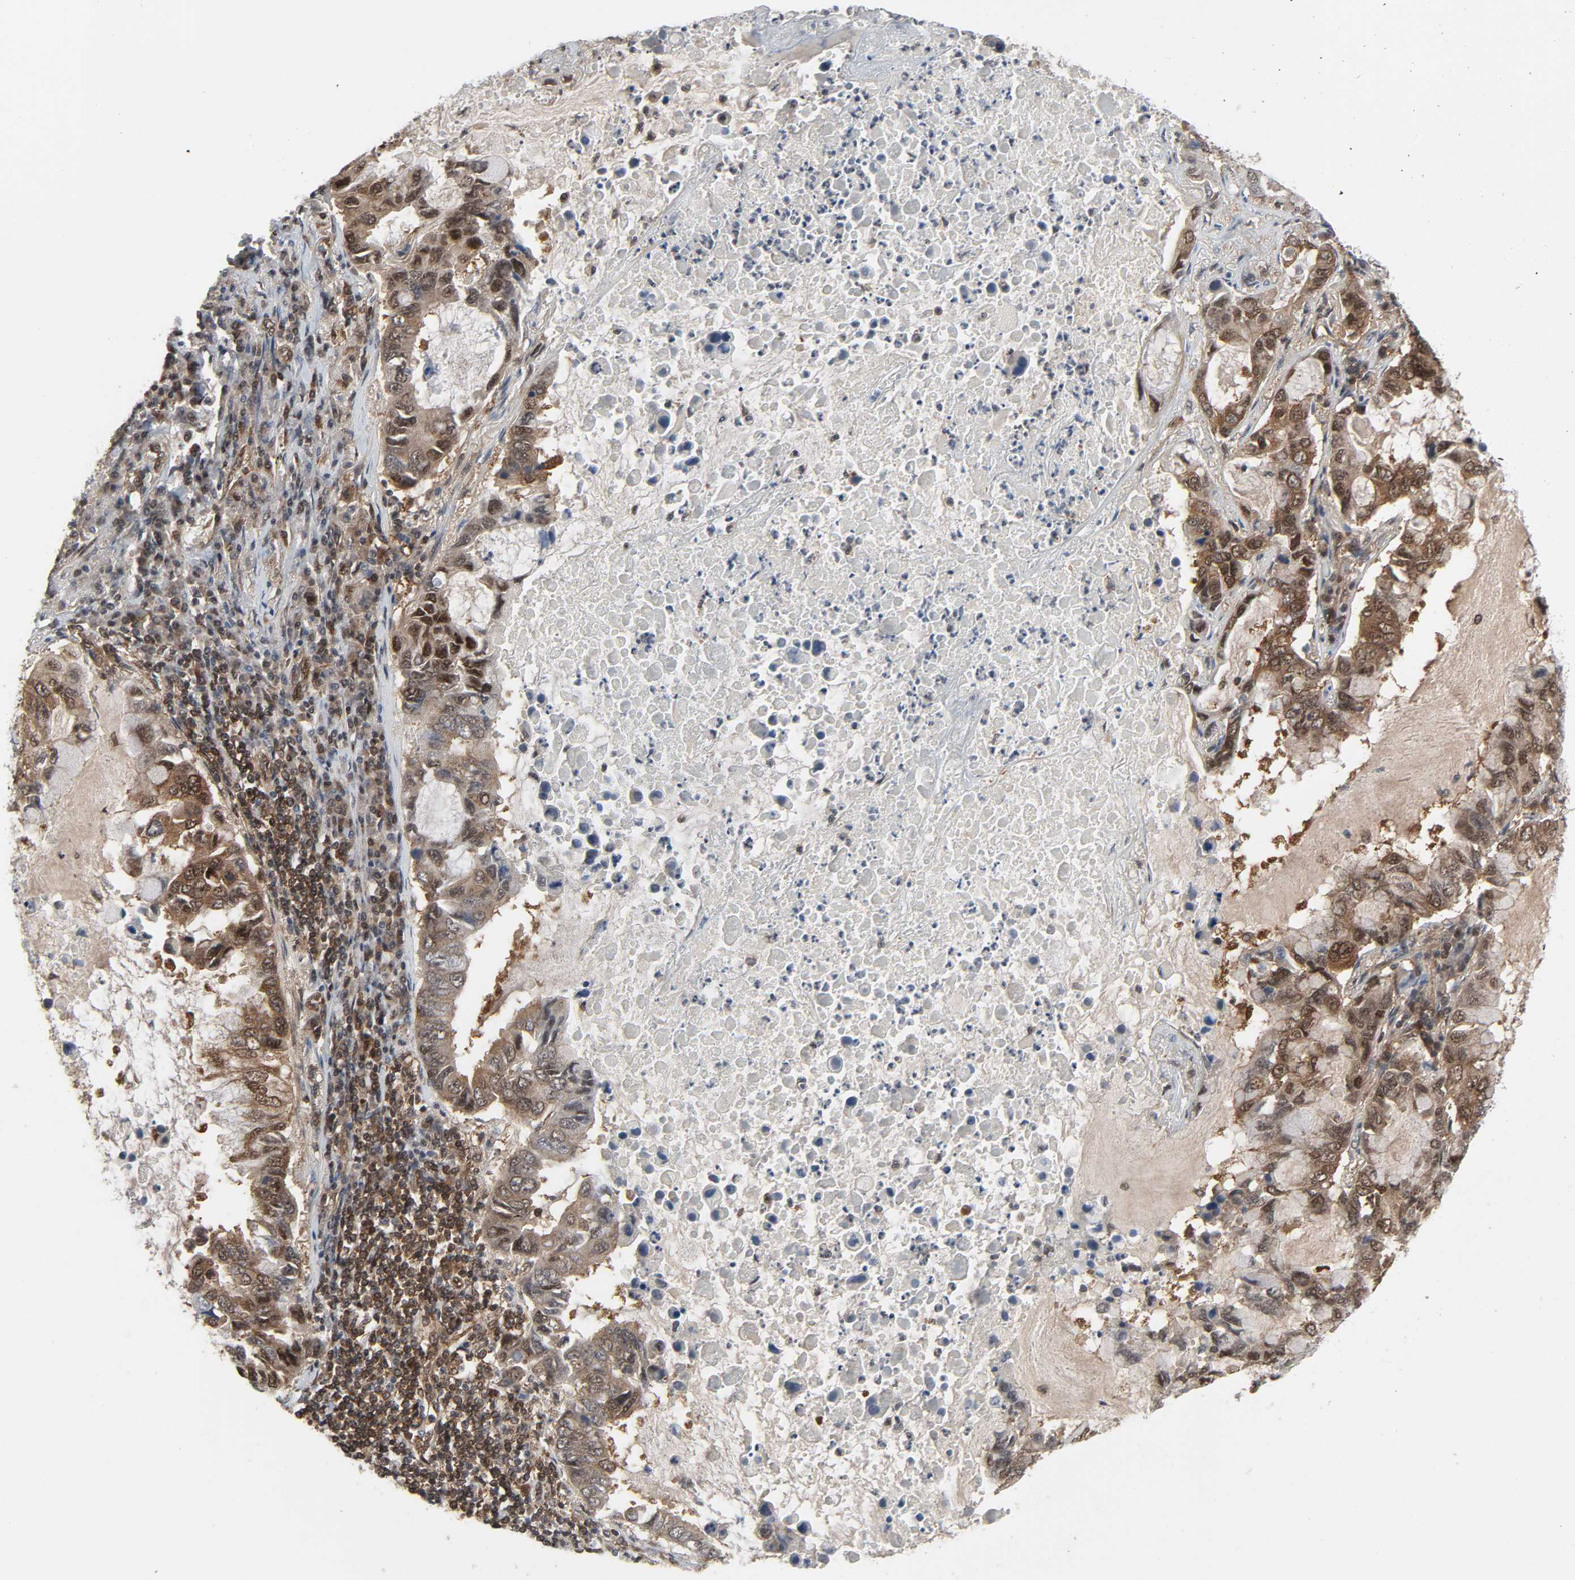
{"staining": {"intensity": "moderate", "quantity": ">75%", "location": "cytoplasmic/membranous,nuclear"}, "tissue": "lung cancer", "cell_type": "Tumor cells", "image_type": "cancer", "snomed": [{"axis": "morphology", "description": "Adenocarcinoma, NOS"}, {"axis": "topography", "description": "Lung"}], "caption": "Protein analysis of adenocarcinoma (lung) tissue exhibits moderate cytoplasmic/membranous and nuclear positivity in approximately >75% of tumor cells.", "gene": "GSK3A", "patient": {"sex": "male", "age": 64}}